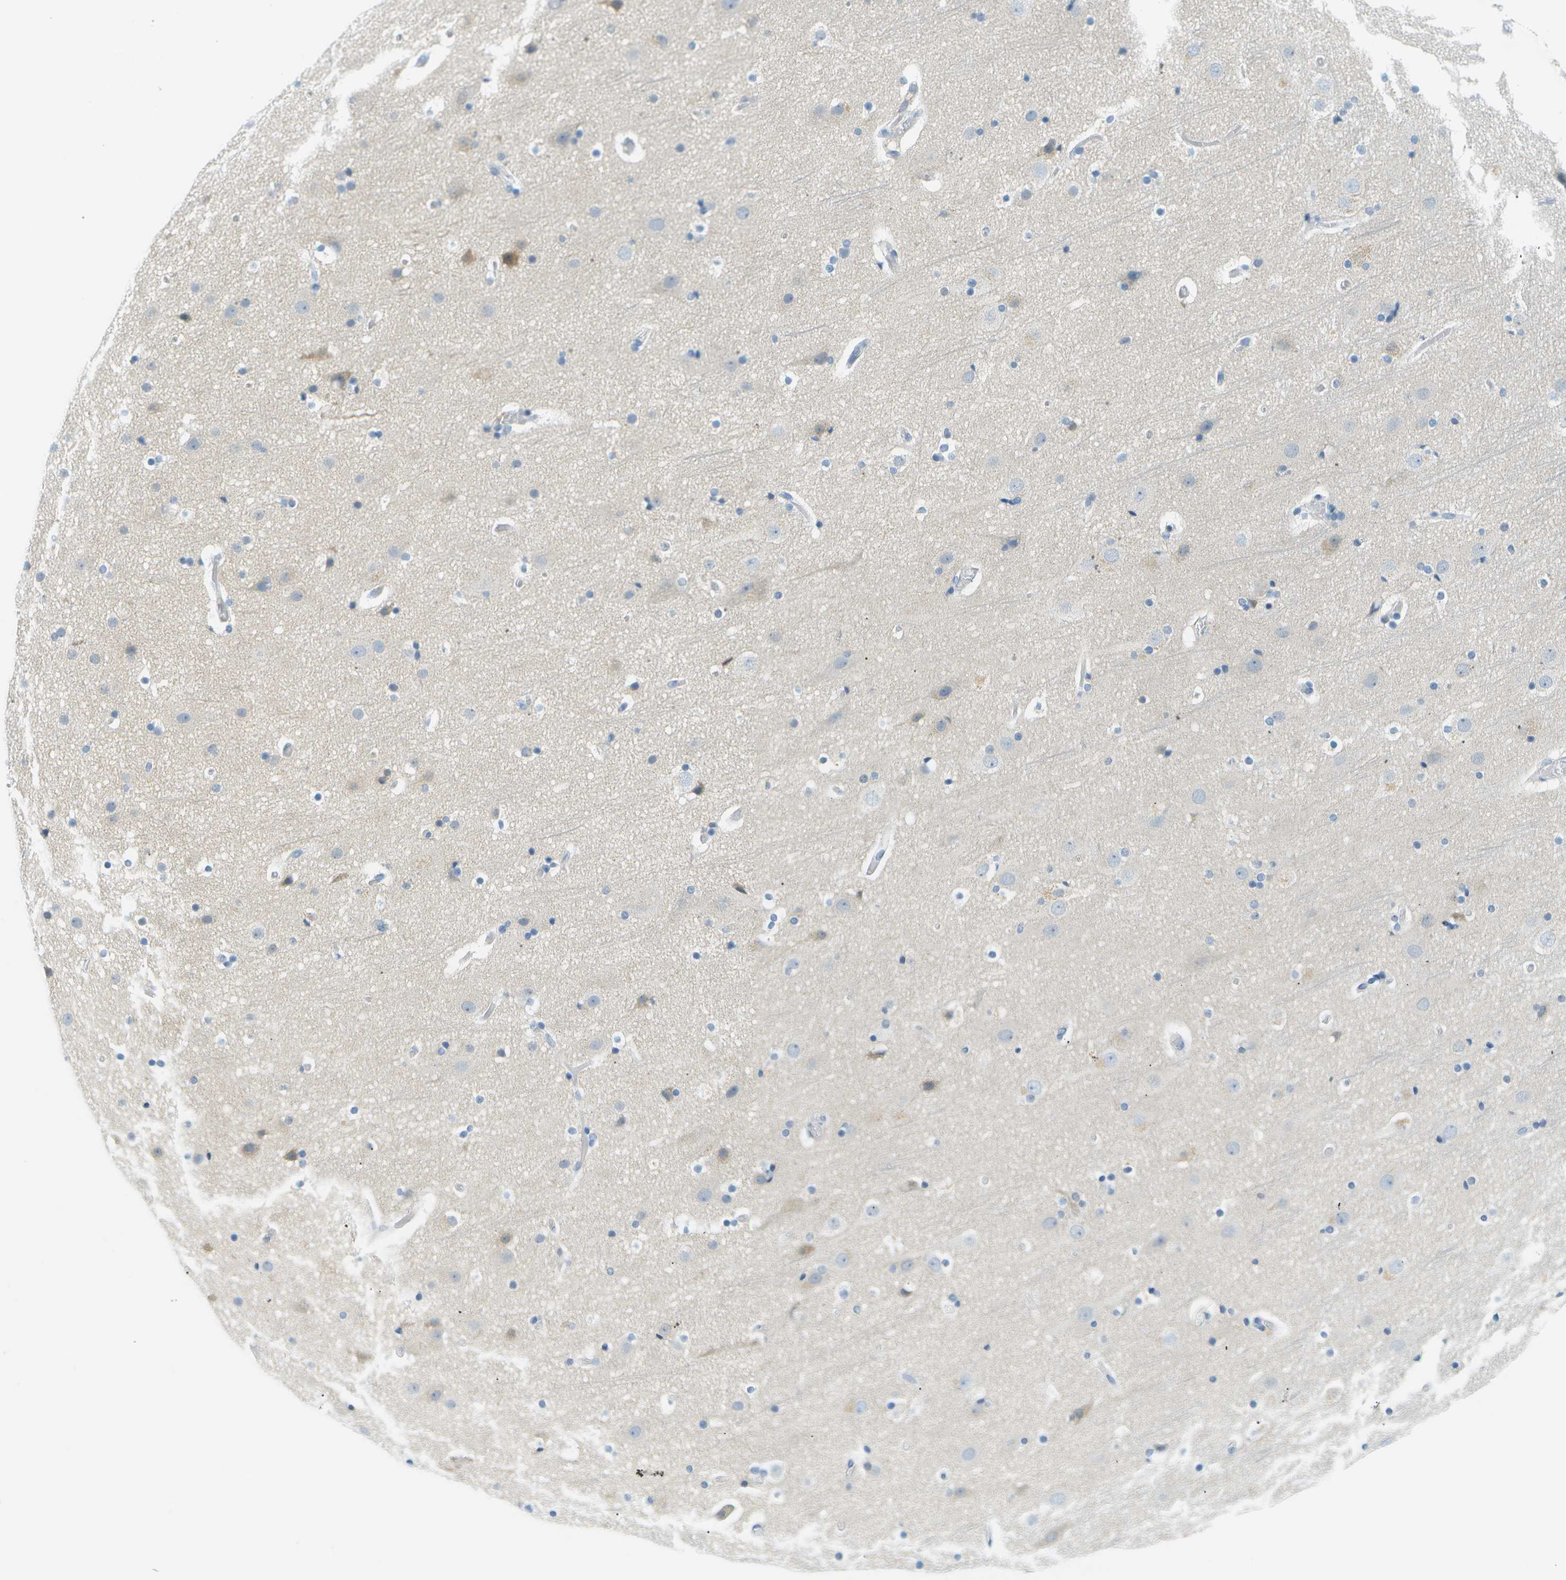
{"staining": {"intensity": "negative", "quantity": "none", "location": "none"}, "tissue": "cerebral cortex", "cell_type": "Endothelial cells", "image_type": "normal", "snomed": [{"axis": "morphology", "description": "Normal tissue, NOS"}, {"axis": "topography", "description": "Cerebral cortex"}], "caption": "Immunohistochemistry (IHC) micrograph of benign human cerebral cortex stained for a protein (brown), which displays no expression in endothelial cells. The staining is performed using DAB brown chromogen with nuclei counter-stained in using hematoxylin.", "gene": "SMYD5", "patient": {"sex": "male", "age": 57}}